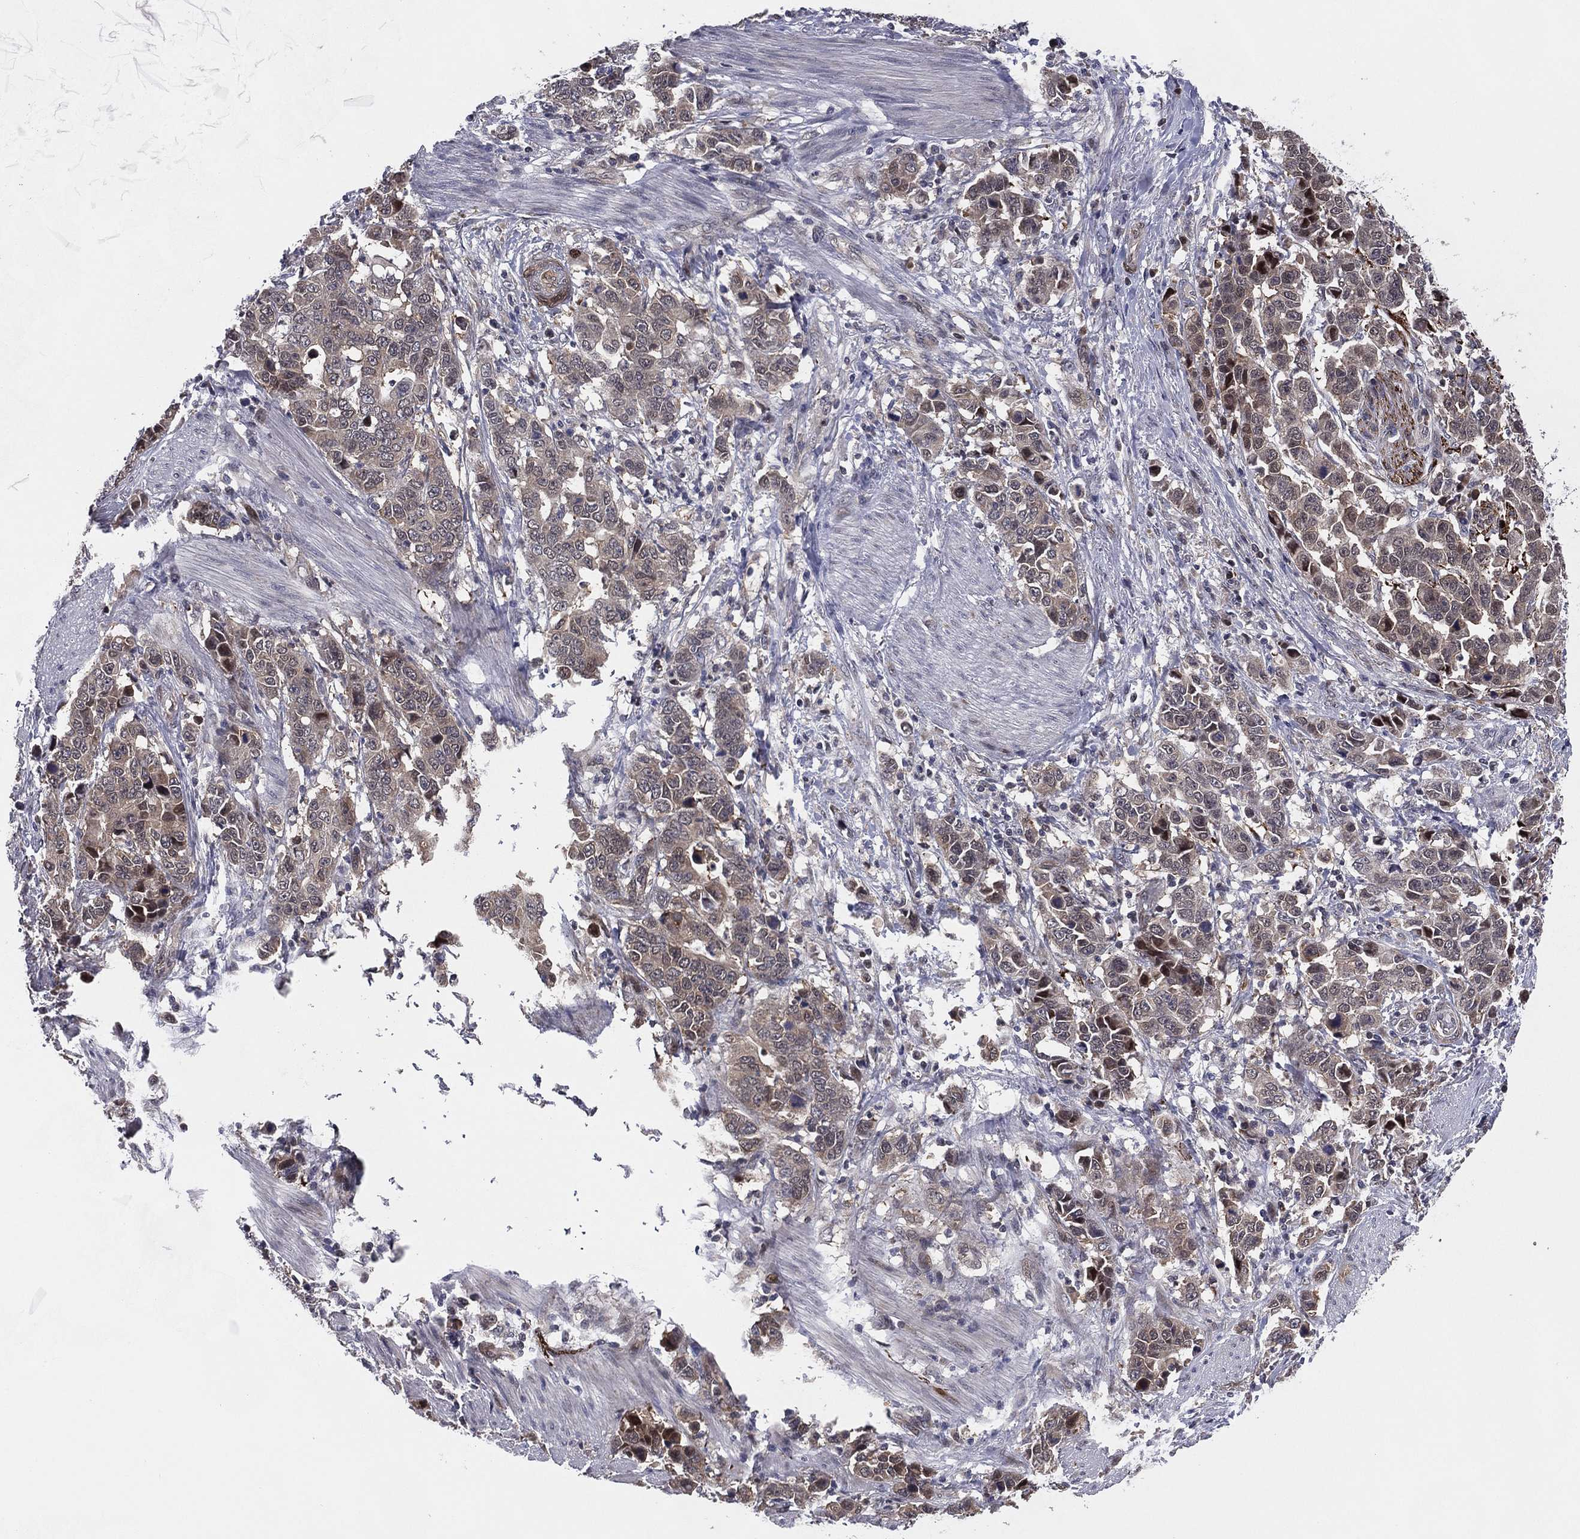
{"staining": {"intensity": "weak", "quantity": "25%-75%", "location": "cytoplasmic/membranous"}, "tissue": "stomach cancer", "cell_type": "Tumor cells", "image_type": "cancer", "snomed": [{"axis": "morphology", "description": "Adenocarcinoma, NOS"}, {"axis": "topography", "description": "Stomach, upper"}], "caption": "Weak cytoplasmic/membranous expression is seen in about 25%-75% of tumor cells in stomach cancer (adenocarcinoma). The staining was performed using DAB, with brown indicating positive protein expression. Nuclei are stained blue with hematoxylin.", "gene": "SNCG", "patient": {"sex": "male", "age": 69}}